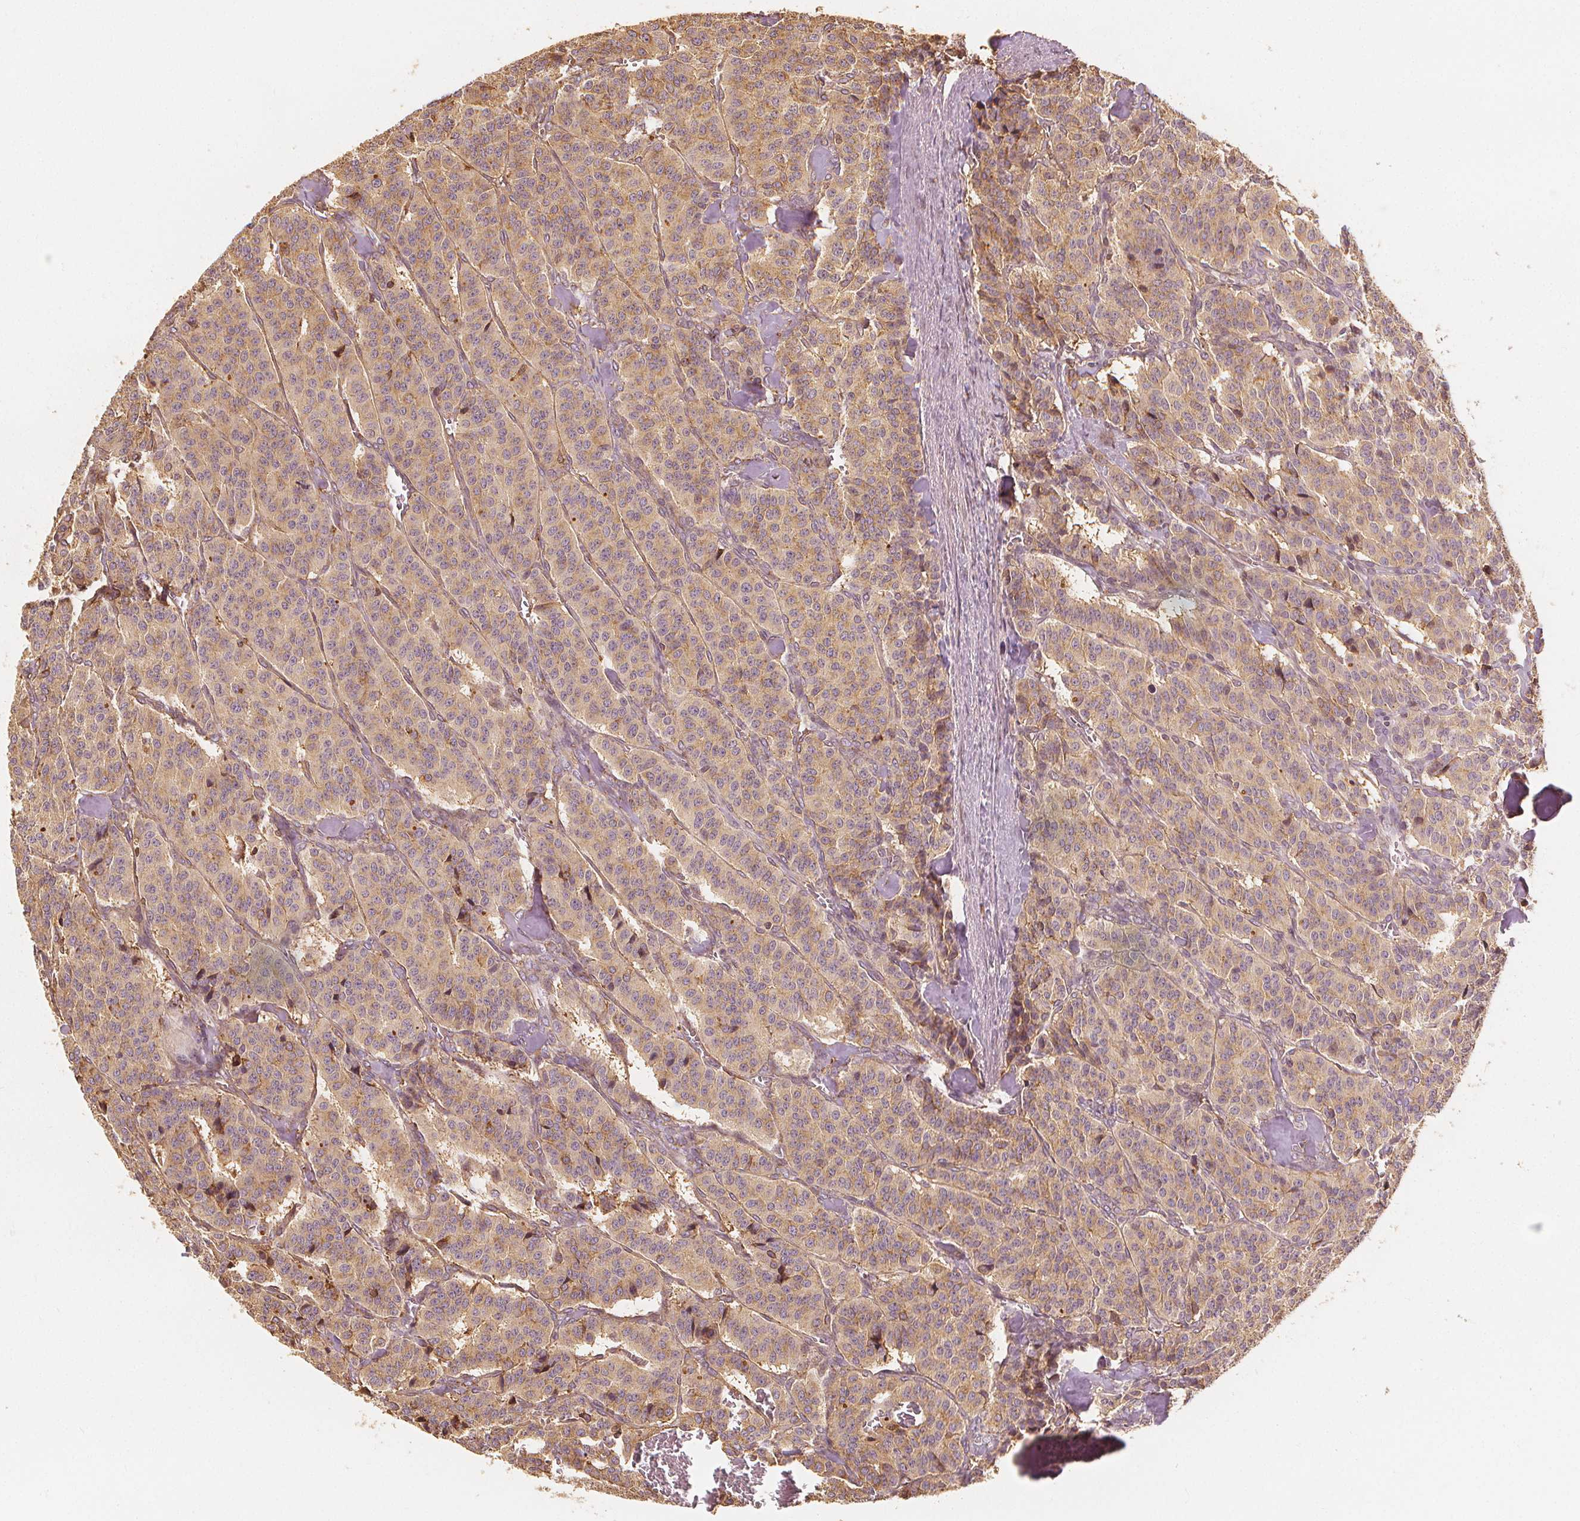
{"staining": {"intensity": "weak", "quantity": ">75%", "location": "cytoplasmic/membranous"}, "tissue": "carcinoid", "cell_type": "Tumor cells", "image_type": "cancer", "snomed": [{"axis": "morphology", "description": "Normal tissue, NOS"}, {"axis": "morphology", "description": "Carcinoid, malignant, NOS"}, {"axis": "topography", "description": "Lung"}], "caption": "Human carcinoid (malignant) stained with a brown dye demonstrates weak cytoplasmic/membranous positive expression in about >75% of tumor cells.", "gene": "ARHGAP26", "patient": {"sex": "female", "age": 46}}